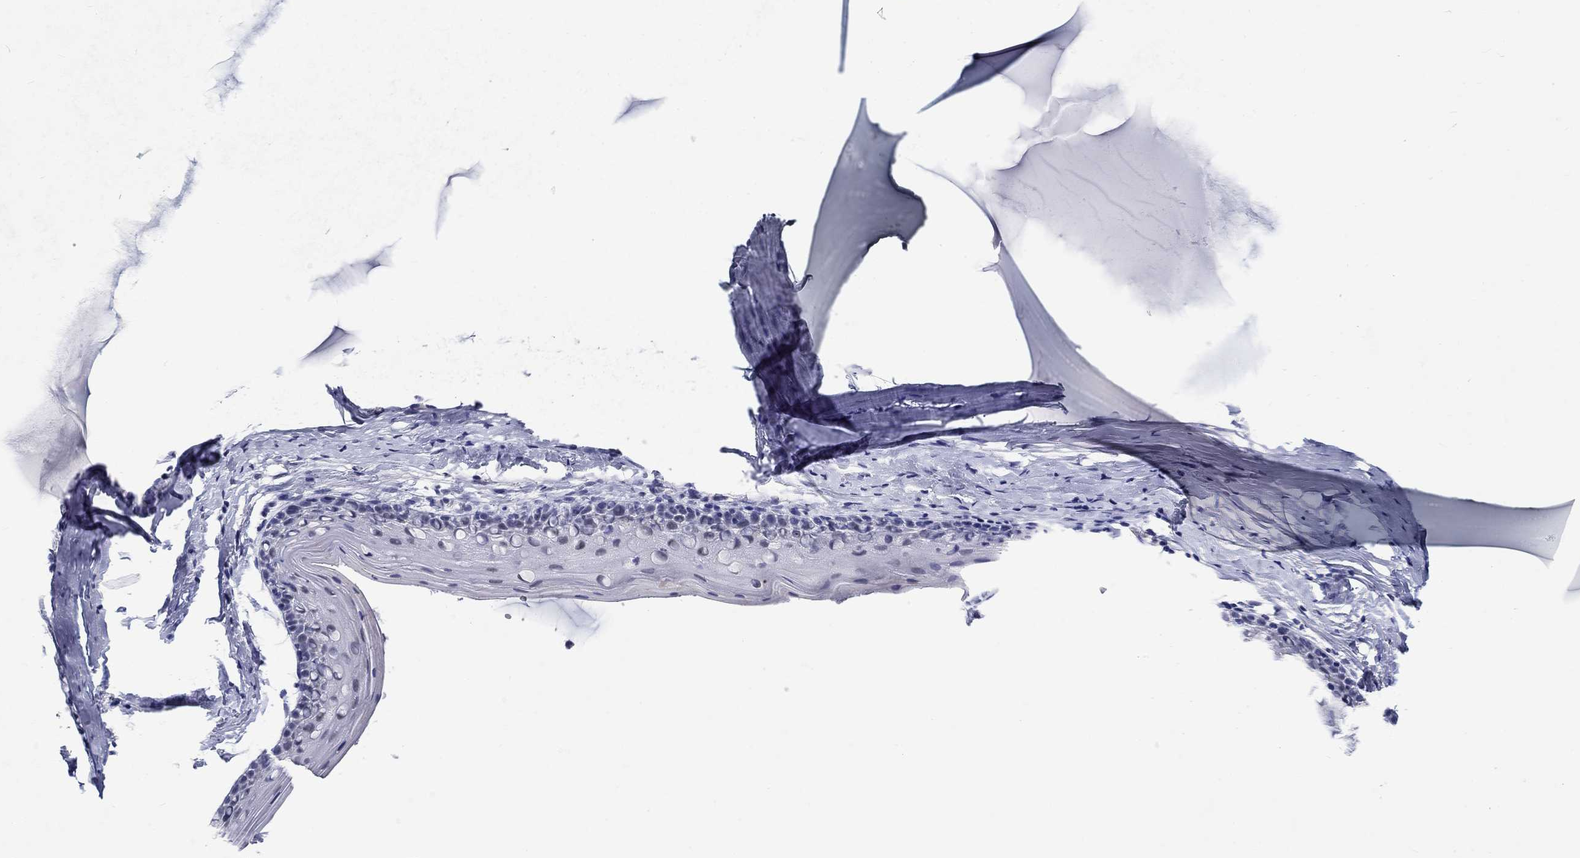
{"staining": {"intensity": "negative", "quantity": "none", "location": "none"}, "tissue": "cervix", "cell_type": "Glandular cells", "image_type": "normal", "snomed": [{"axis": "morphology", "description": "Normal tissue, NOS"}, {"axis": "topography", "description": "Cervix"}], "caption": "Immunohistochemical staining of normal human cervix shows no significant staining in glandular cells.", "gene": "GRIN1", "patient": {"sex": "female", "age": 40}}